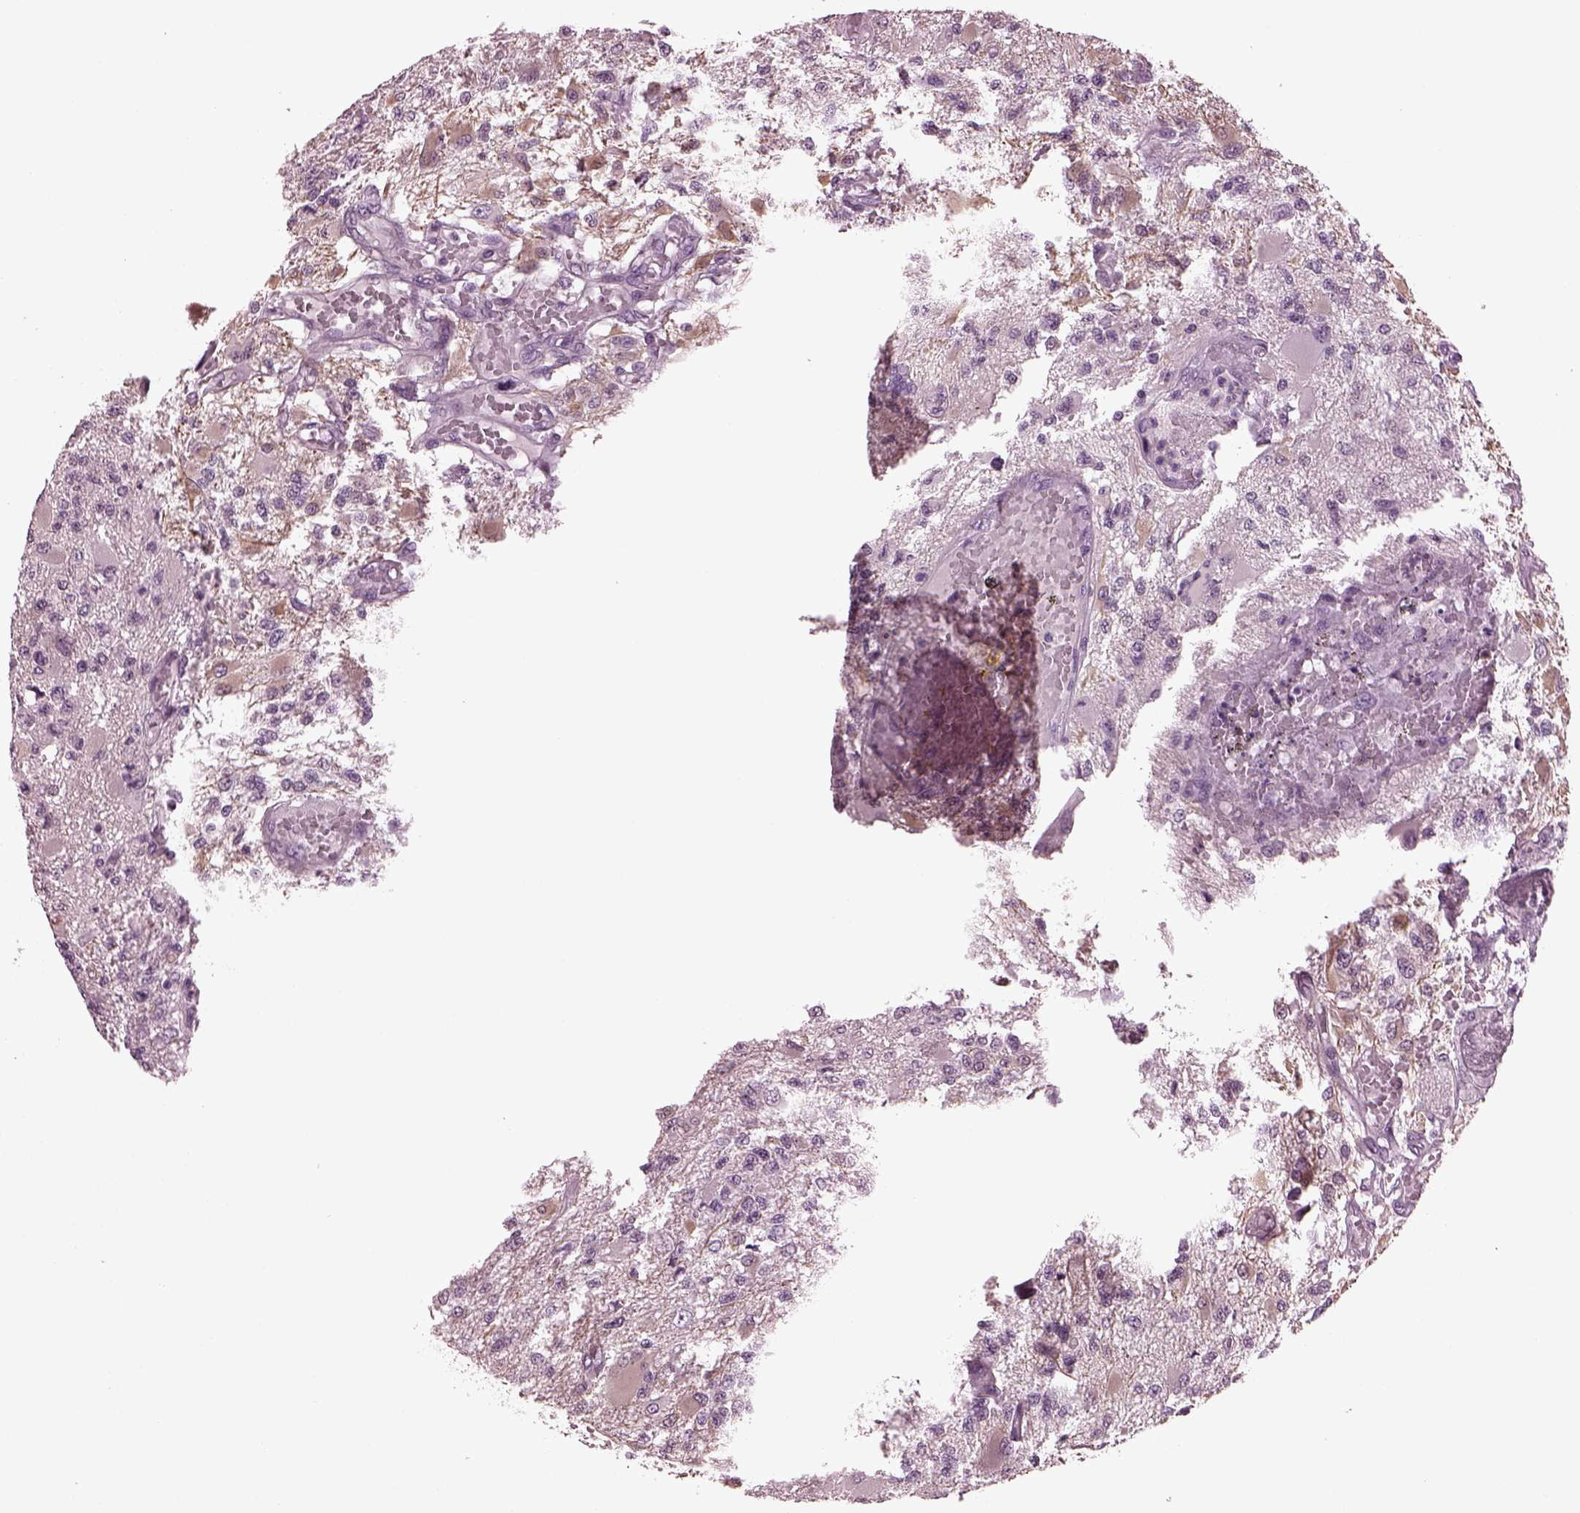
{"staining": {"intensity": "negative", "quantity": "none", "location": "none"}, "tissue": "glioma", "cell_type": "Tumor cells", "image_type": "cancer", "snomed": [{"axis": "morphology", "description": "Glioma, malignant, High grade"}, {"axis": "topography", "description": "Brain"}], "caption": "A photomicrograph of human glioma is negative for staining in tumor cells.", "gene": "SLC6A17", "patient": {"sex": "female", "age": 63}}